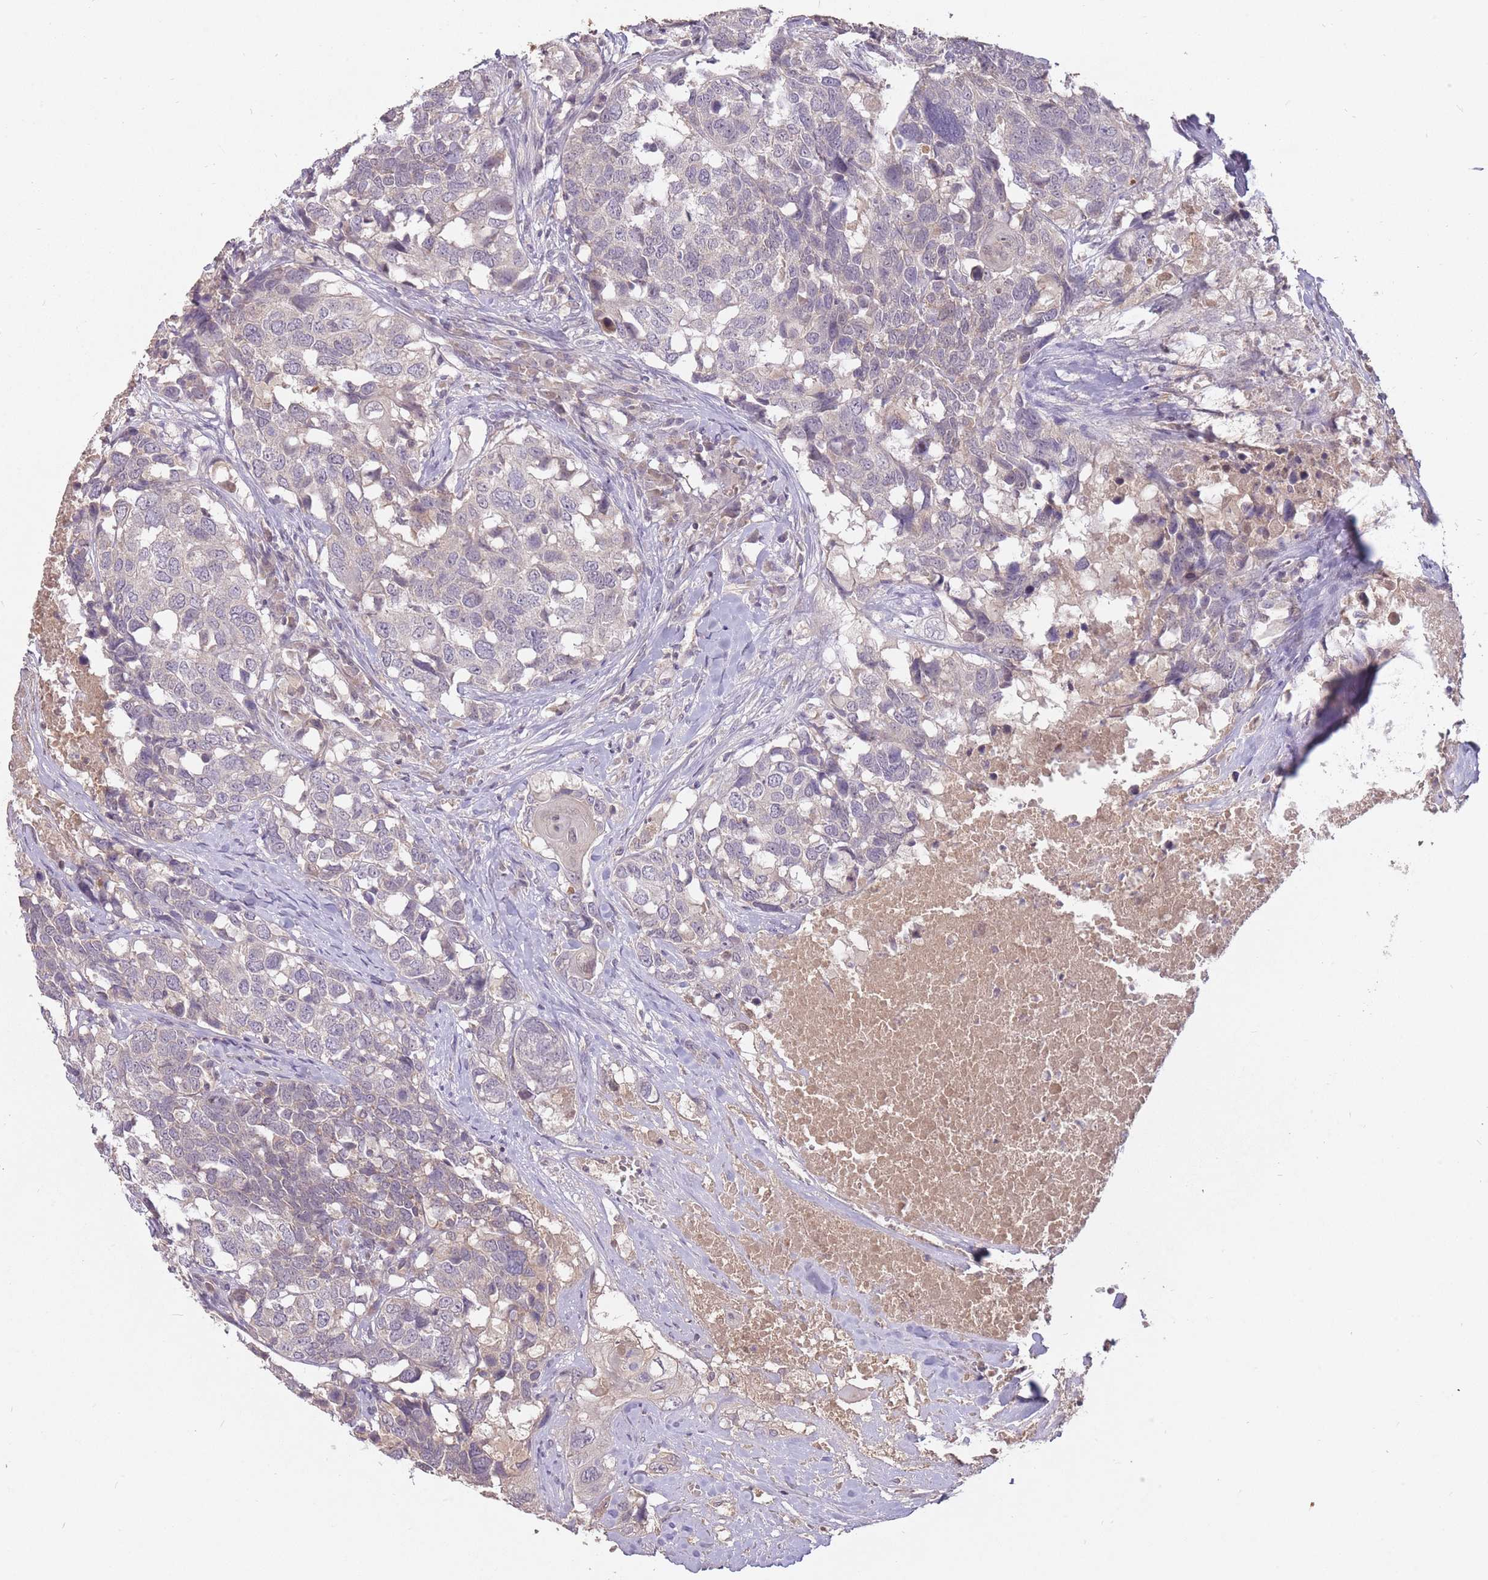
{"staining": {"intensity": "negative", "quantity": "none", "location": "none"}, "tissue": "head and neck cancer", "cell_type": "Tumor cells", "image_type": "cancer", "snomed": [{"axis": "morphology", "description": "Squamous cell carcinoma, NOS"}, {"axis": "topography", "description": "Head-Neck"}], "caption": "An image of head and neck cancer stained for a protein demonstrates no brown staining in tumor cells.", "gene": "LRATD2", "patient": {"sex": "male", "age": 66}}